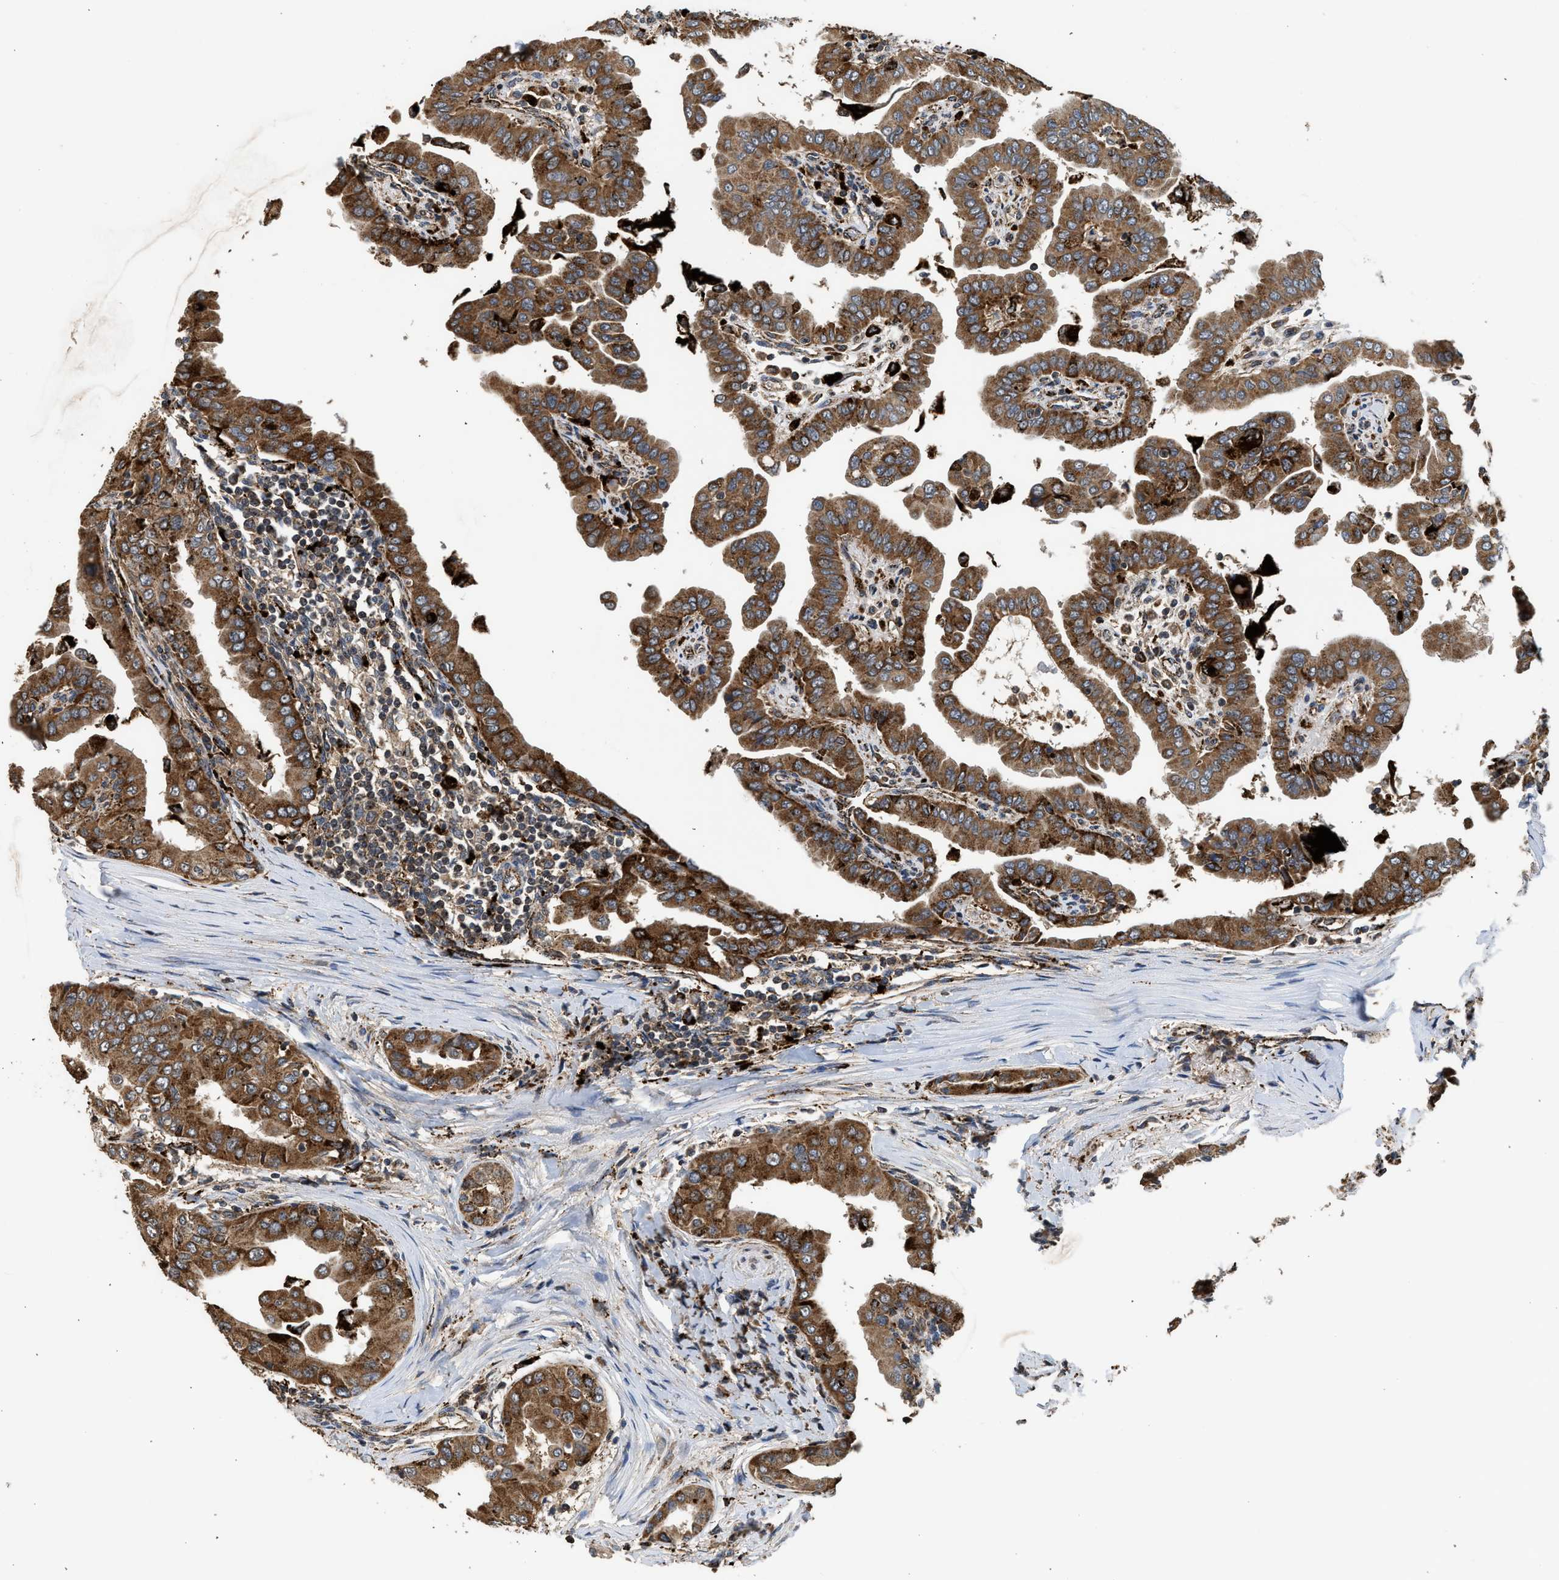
{"staining": {"intensity": "moderate", "quantity": ">75%", "location": "cytoplasmic/membranous"}, "tissue": "thyroid cancer", "cell_type": "Tumor cells", "image_type": "cancer", "snomed": [{"axis": "morphology", "description": "Papillary adenocarcinoma, NOS"}, {"axis": "topography", "description": "Thyroid gland"}], "caption": "High-power microscopy captured an immunohistochemistry photomicrograph of papillary adenocarcinoma (thyroid), revealing moderate cytoplasmic/membranous positivity in about >75% of tumor cells. The protein is stained brown, and the nuclei are stained in blue (DAB IHC with brightfield microscopy, high magnification).", "gene": "CTSV", "patient": {"sex": "male", "age": 33}}